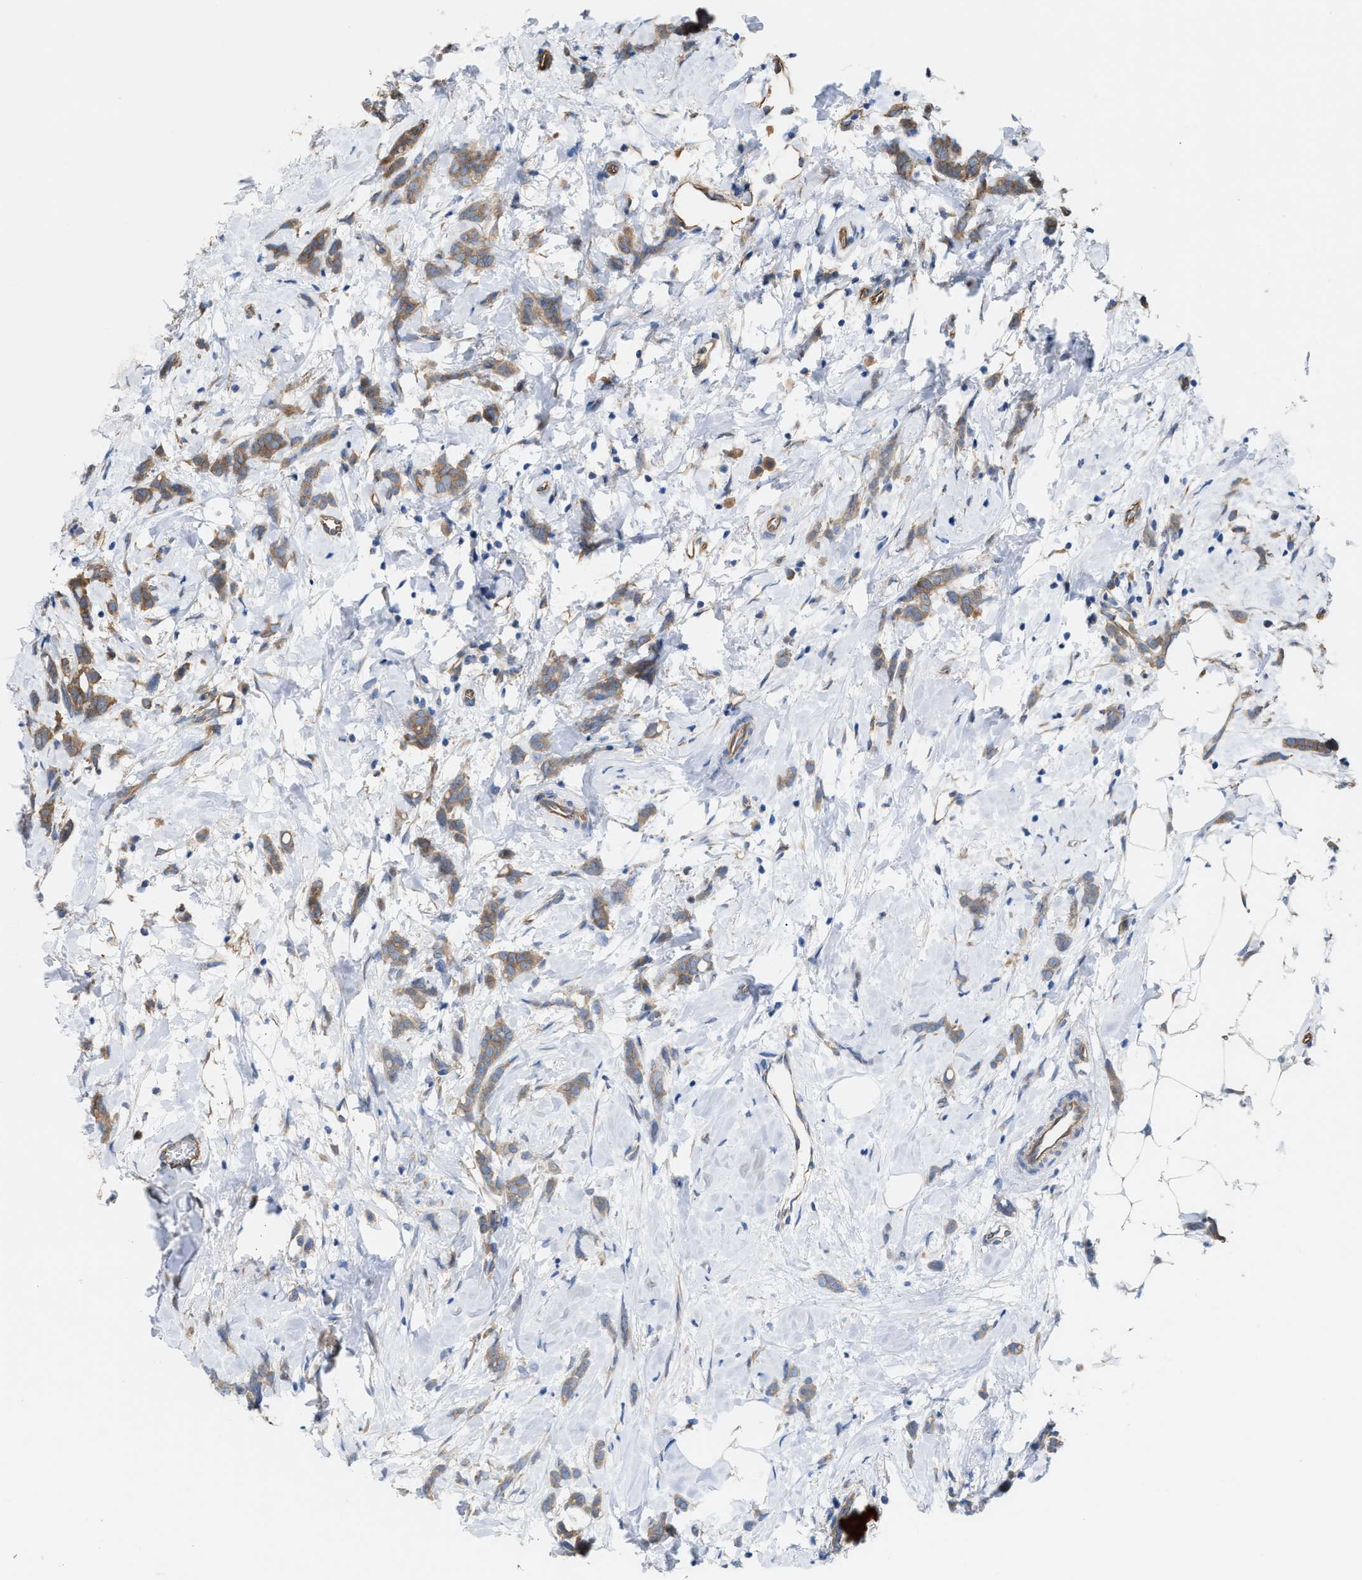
{"staining": {"intensity": "weak", "quantity": ">75%", "location": "cytoplasmic/membranous"}, "tissue": "breast cancer", "cell_type": "Tumor cells", "image_type": "cancer", "snomed": [{"axis": "morphology", "description": "Lobular carcinoma, in situ"}, {"axis": "morphology", "description": "Lobular carcinoma"}, {"axis": "topography", "description": "Breast"}], "caption": "DAB (3,3'-diaminobenzidine) immunohistochemical staining of breast lobular carcinoma displays weak cytoplasmic/membranous protein positivity in about >75% of tumor cells. The staining is performed using DAB brown chromogen to label protein expression. The nuclei are counter-stained blue using hematoxylin.", "gene": "EPS15L1", "patient": {"sex": "female", "age": 41}}